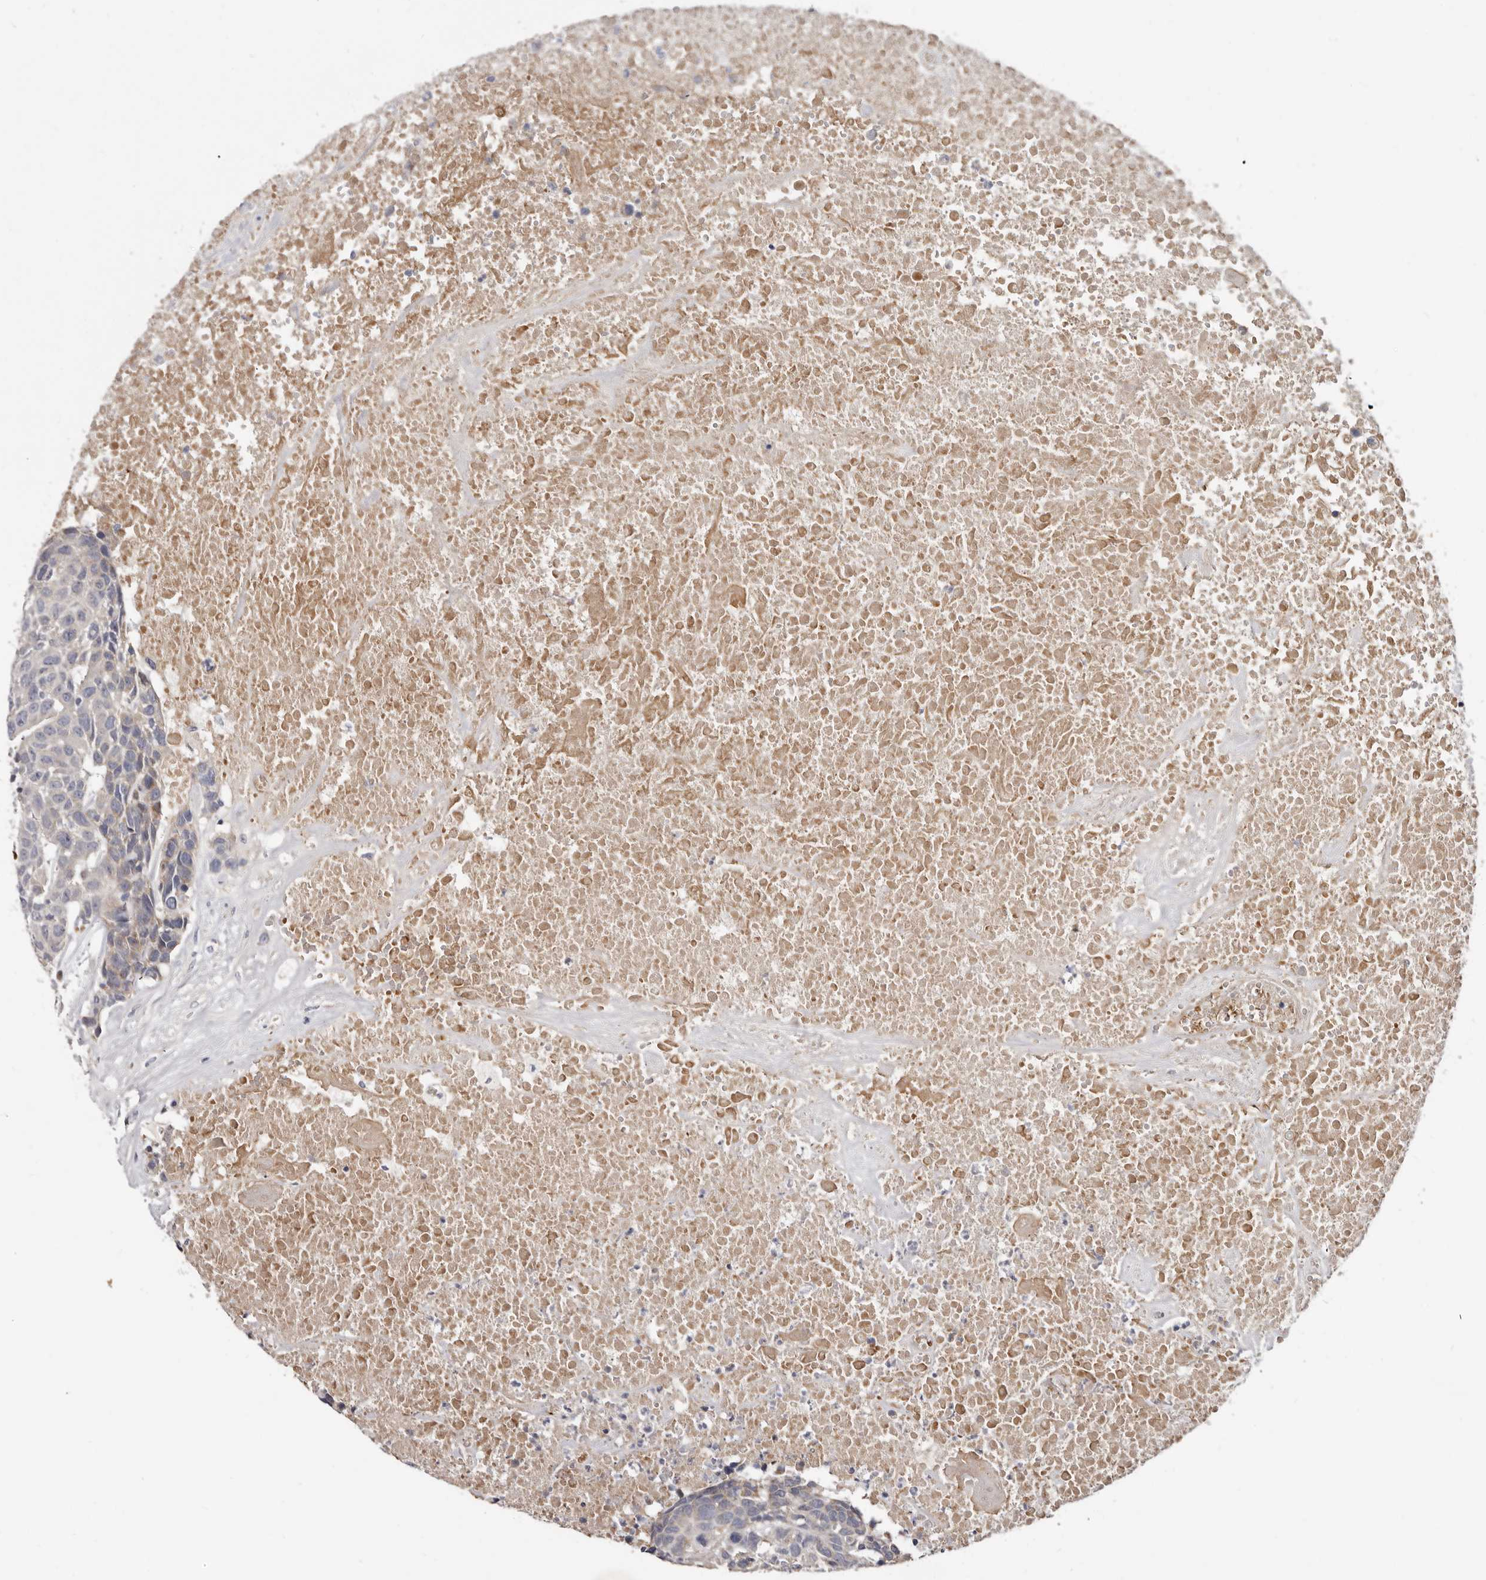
{"staining": {"intensity": "negative", "quantity": "none", "location": "none"}, "tissue": "head and neck cancer", "cell_type": "Tumor cells", "image_type": "cancer", "snomed": [{"axis": "morphology", "description": "Squamous cell carcinoma, NOS"}, {"axis": "topography", "description": "Head-Neck"}], "caption": "Immunohistochemistry micrograph of head and neck squamous cell carcinoma stained for a protein (brown), which reveals no staining in tumor cells.", "gene": "SPTA1", "patient": {"sex": "male", "age": 66}}